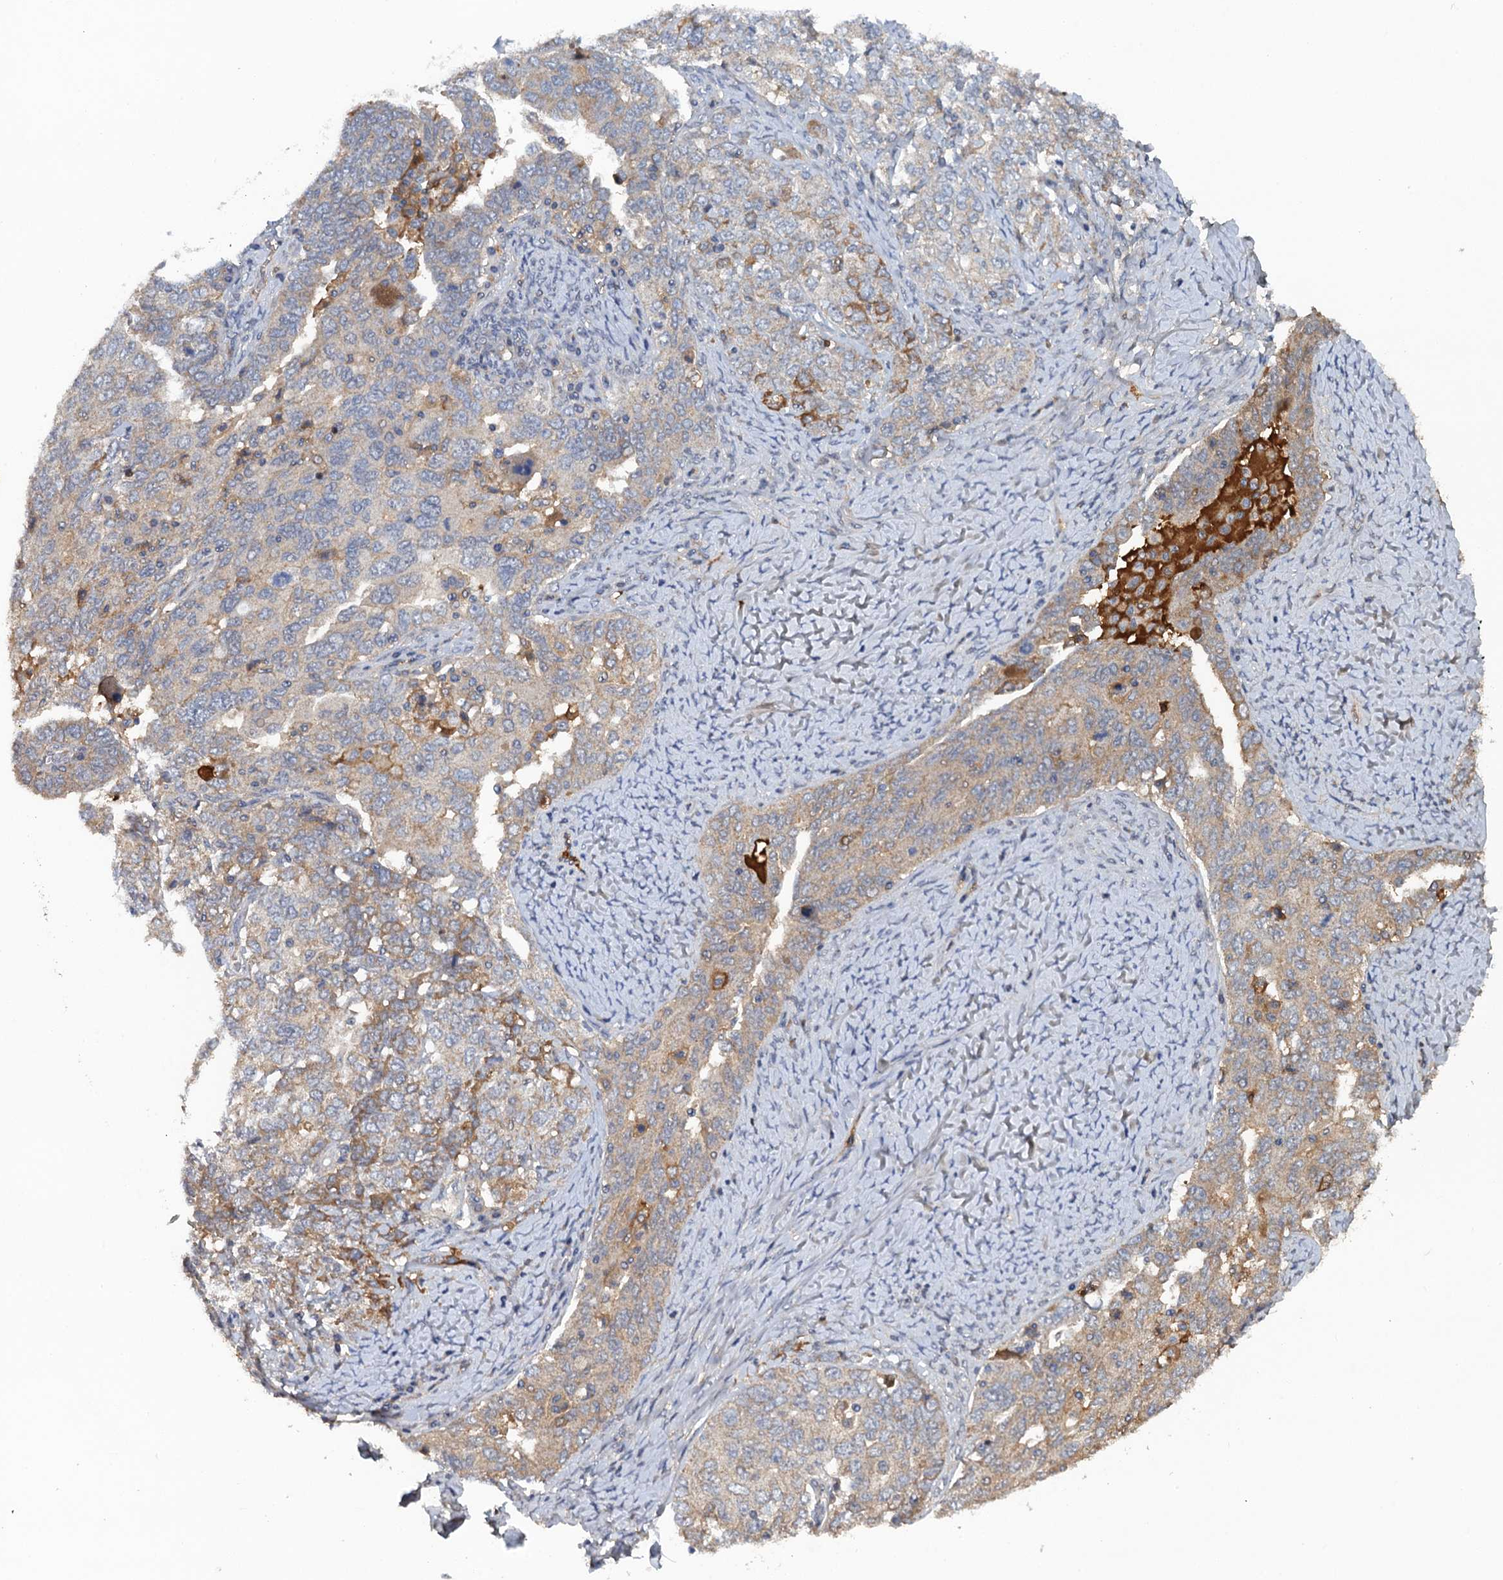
{"staining": {"intensity": "weak", "quantity": "<25%", "location": "cytoplasmic/membranous"}, "tissue": "ovarian cancer", "cell_type": "Tumor cells", "image_type": "cancer", "snomed": [{"axis": "morphology", "description": "Carcinoma, endometroid"}, {"axis": "topography", "description": "Ovary"}], "caption": "Ovarian endometroid carcinoma was stained to show a protein in brown. There is no significant expression in tumor cells.", "gene": "HAPLN3", "patient": {"sex": "female", "age": 62}}